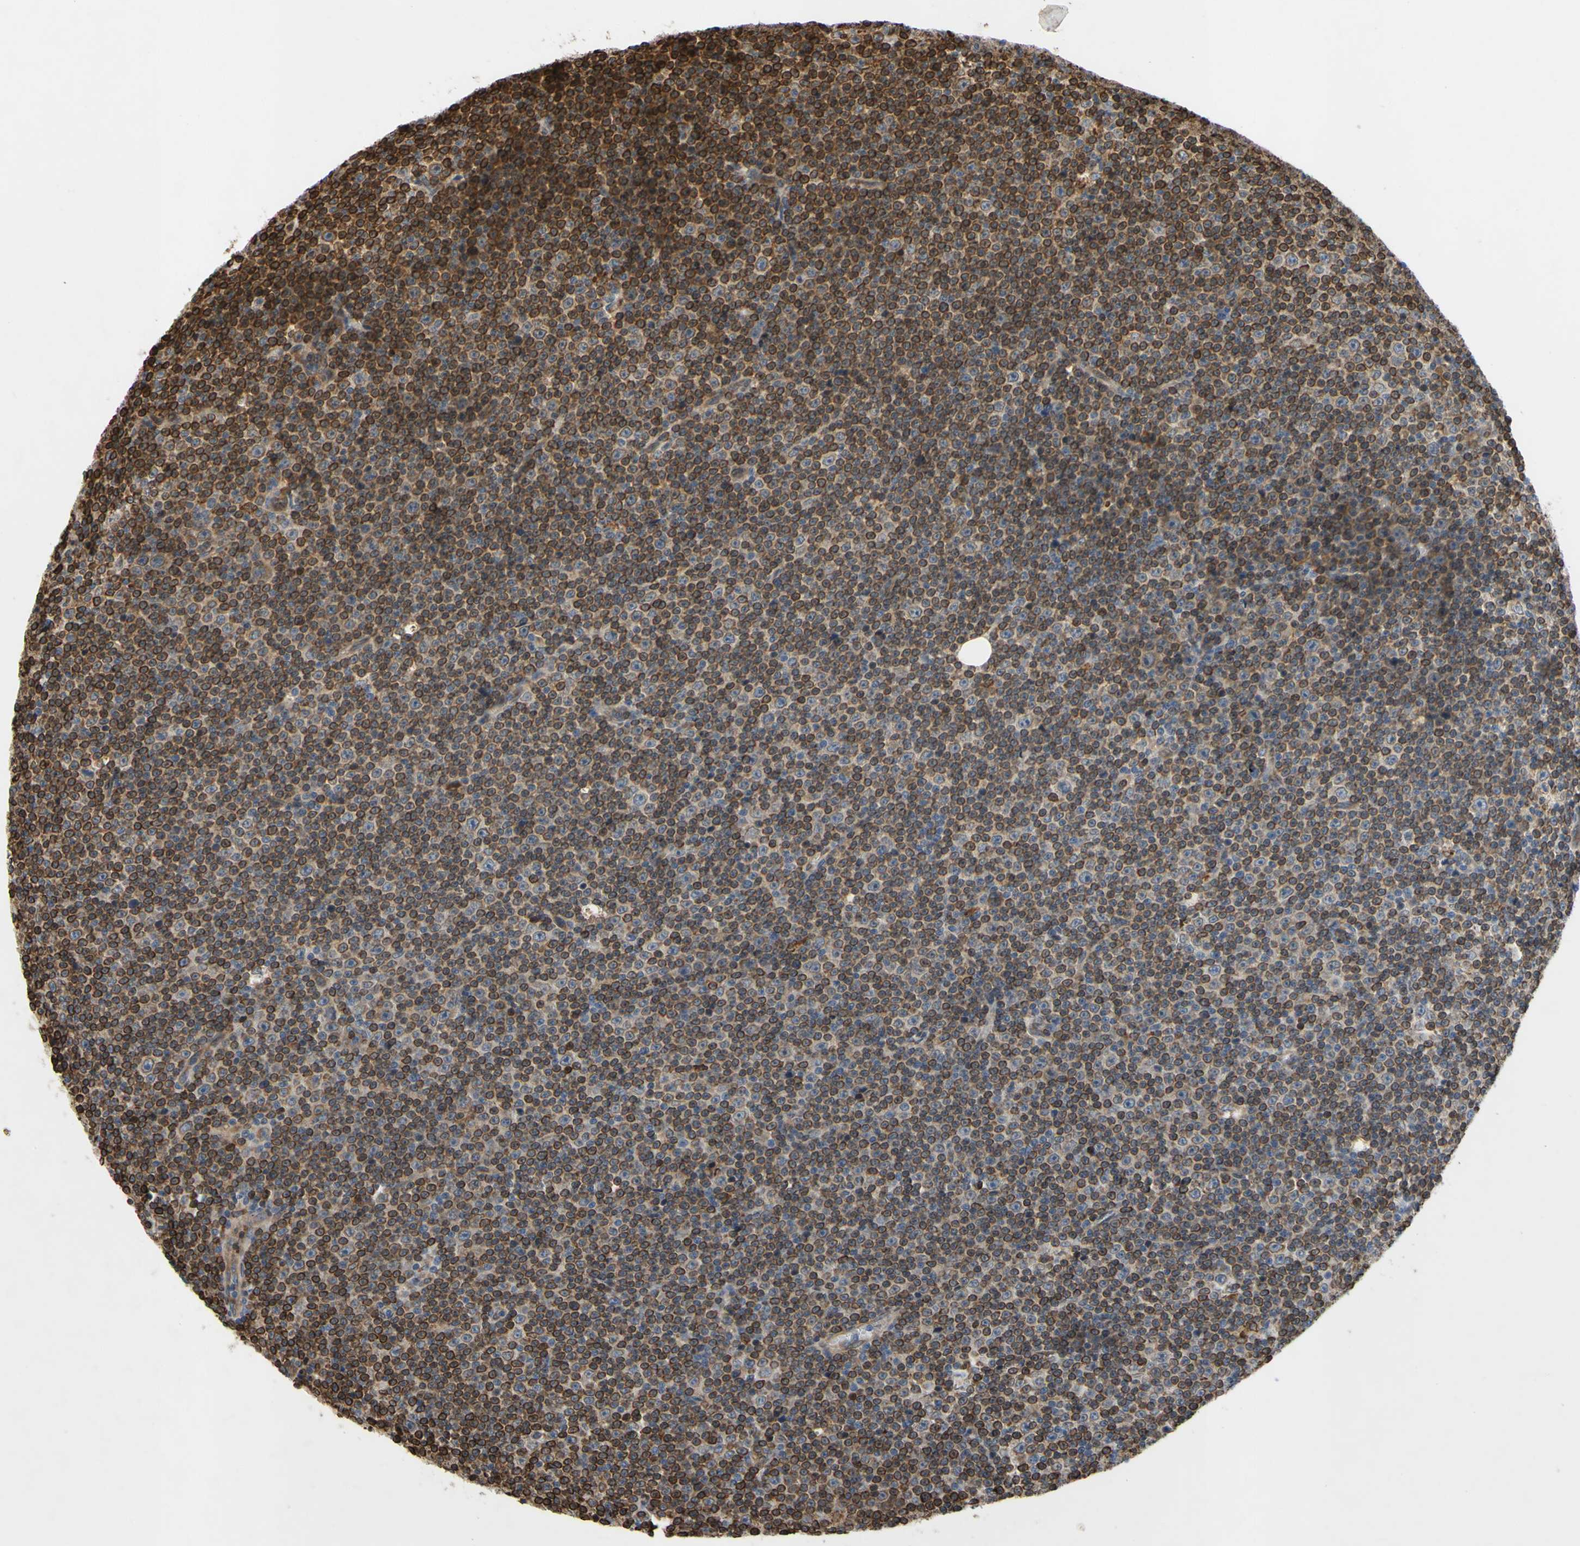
{"staining": {"intensity": "strong", "quantity": "25%-75%", "location": "cytoplasmic/membranous"}, "tissue": "lymphoma", "cell_type": "Tumor cells", "image_type": "cancer", "snomed": [{"axis": "morphology", "description": "Malignant lymphoma, non-Hodgkin's type, Low grade"}, {"axis": "topography", "description": "Lymph node"}], "caption": "The photomicrograph demonstrates immunohistochemical staining of low-grade malignant lymphoma, non-Hodgkin's type. There is strong cytoplasmic/membranous expression is present in about 25%-75% of tumor cells.", "gene": "PLXNA2", "patient": {"sex": "female", "age": 67}}